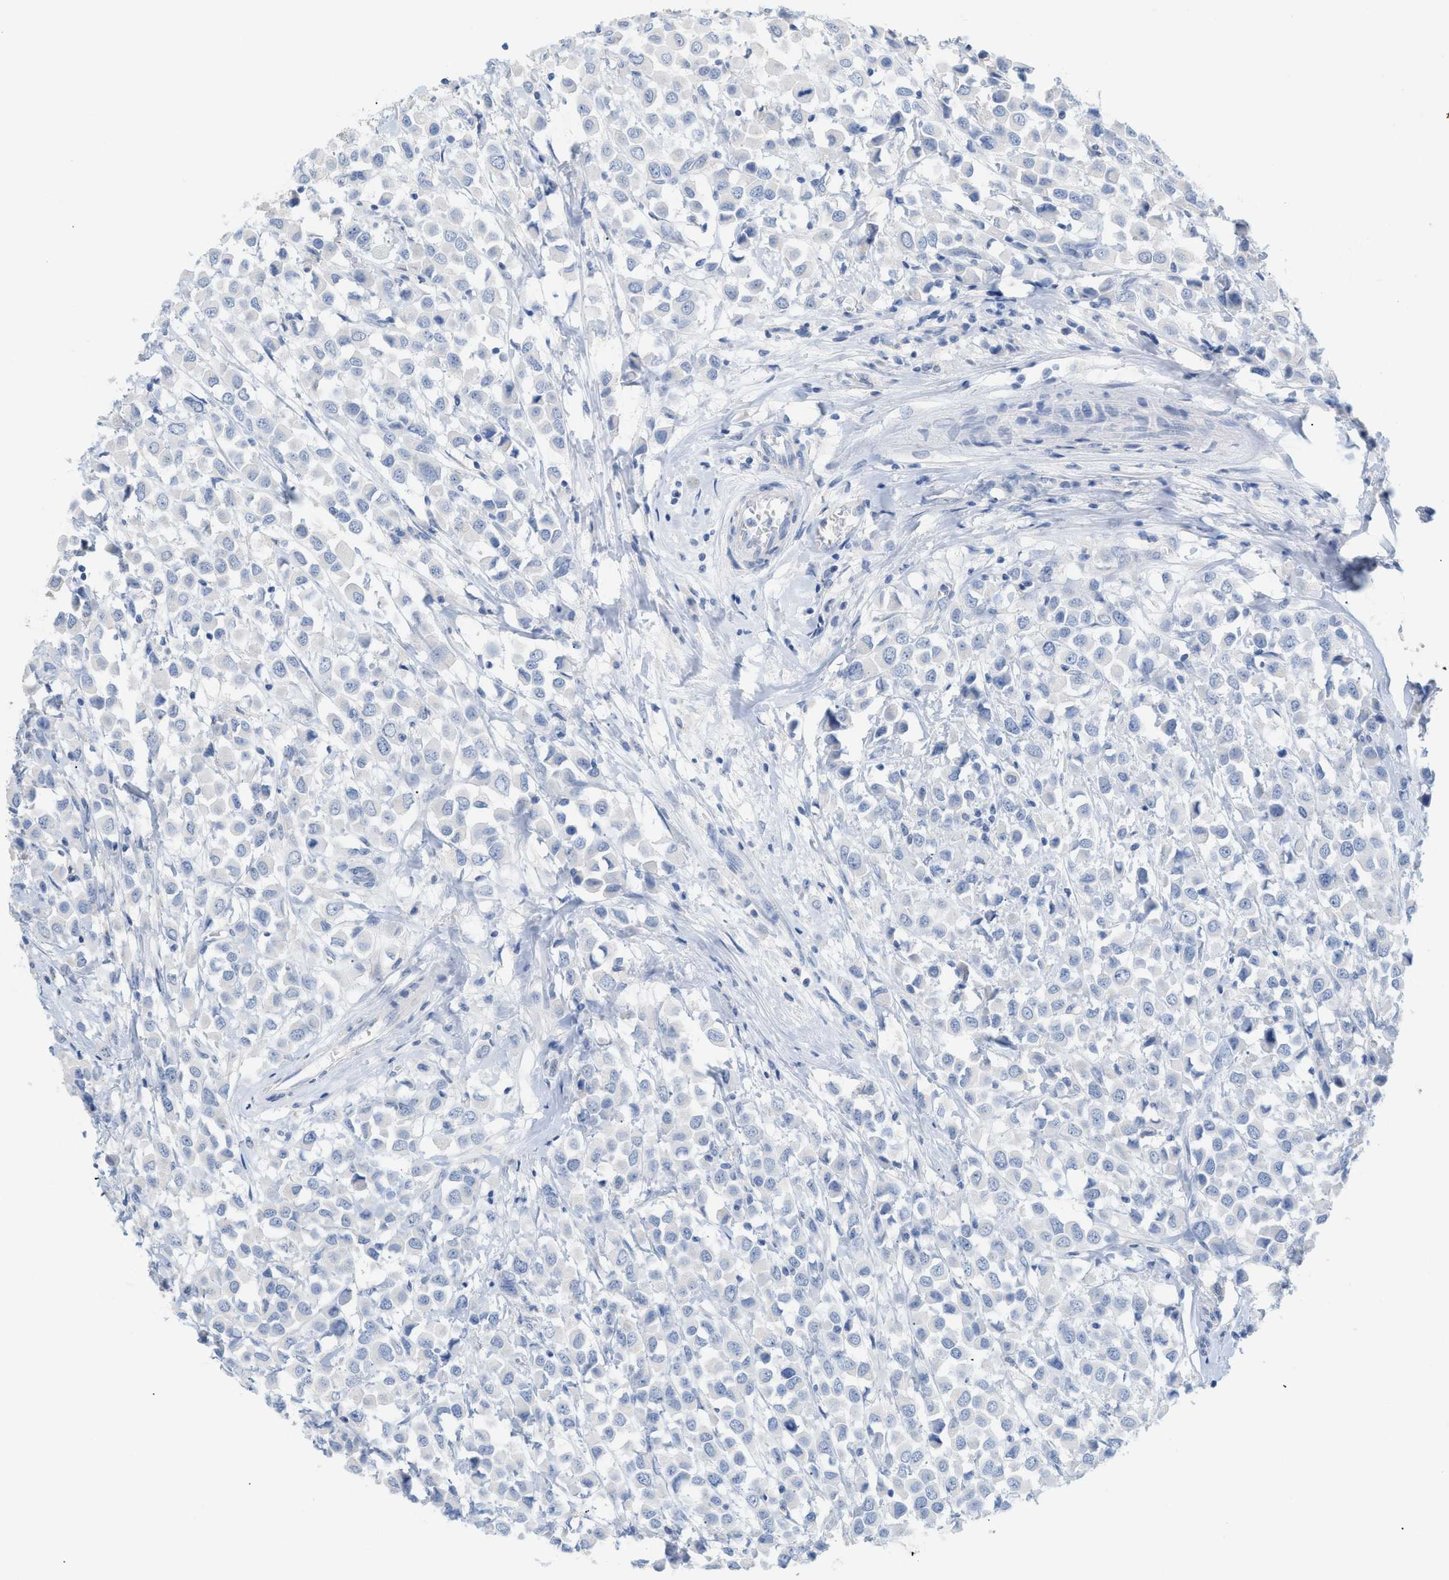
{"staining": {"intensity": "negative", "quantity": "none", "location": "none"}, "tissue": "breast cancer", "cell_type": "Tumor cells", "image_type": "cancer", "snomed": [{"axis": "morphology", "description": "Duct carcinoma"}, {"axis": "topography", "description": "Breast"}], "caption": "Immunohistochemistry of breast infiltrating ductal carcinoma demonstrates no positivity in tumor cells.", "gene": "PAPPA", "patient": {"sex": "female", "age": 61}}